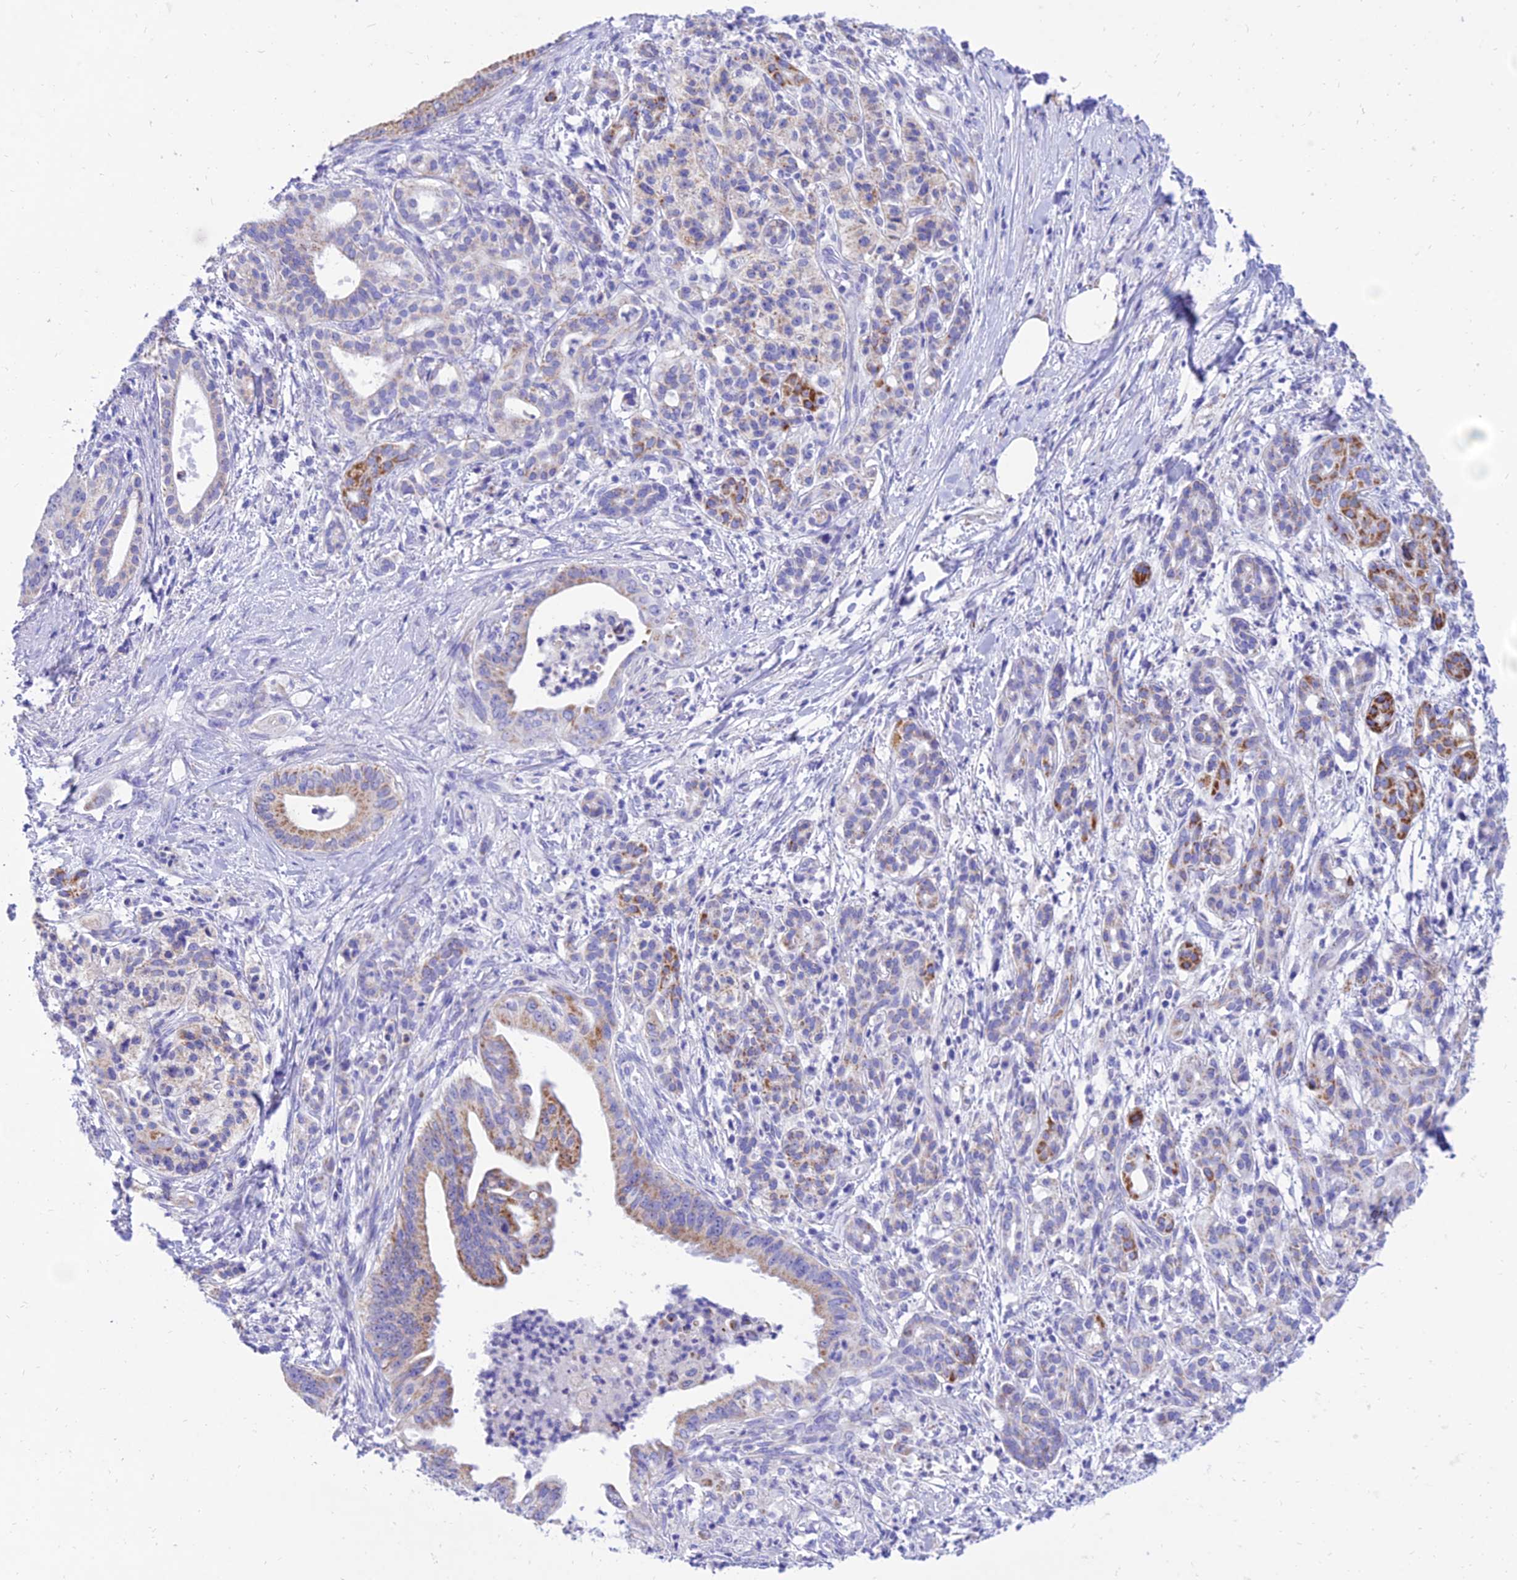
{"staining": {"intensity": "moderate", "quantity": "25%-75%", "location": "cytoplasmic/membranous"}, "tissue": "pancreatic cancer", "cell_type": "Tumor cells", "image_type": "cancer", "snomed": [{"axis": "morphology", "description": "Adenocarcinoma, NOS"}, {"axis": "topography", "description": "Pancreas"}], "caption": "High-magnification brightfield microscopy of pancreatic cancer (adenocarcinoma) stained with DAB (3,3'-diaminobenzidine) (brown) and counterstained with hematoxylin (blue). tumor cells exhibit moderate cytoplasmic/membranous positivity is seen in about25%-75% of cells.", "gene": "PKN3", "patient": {"sex": "male", "age": 58}}